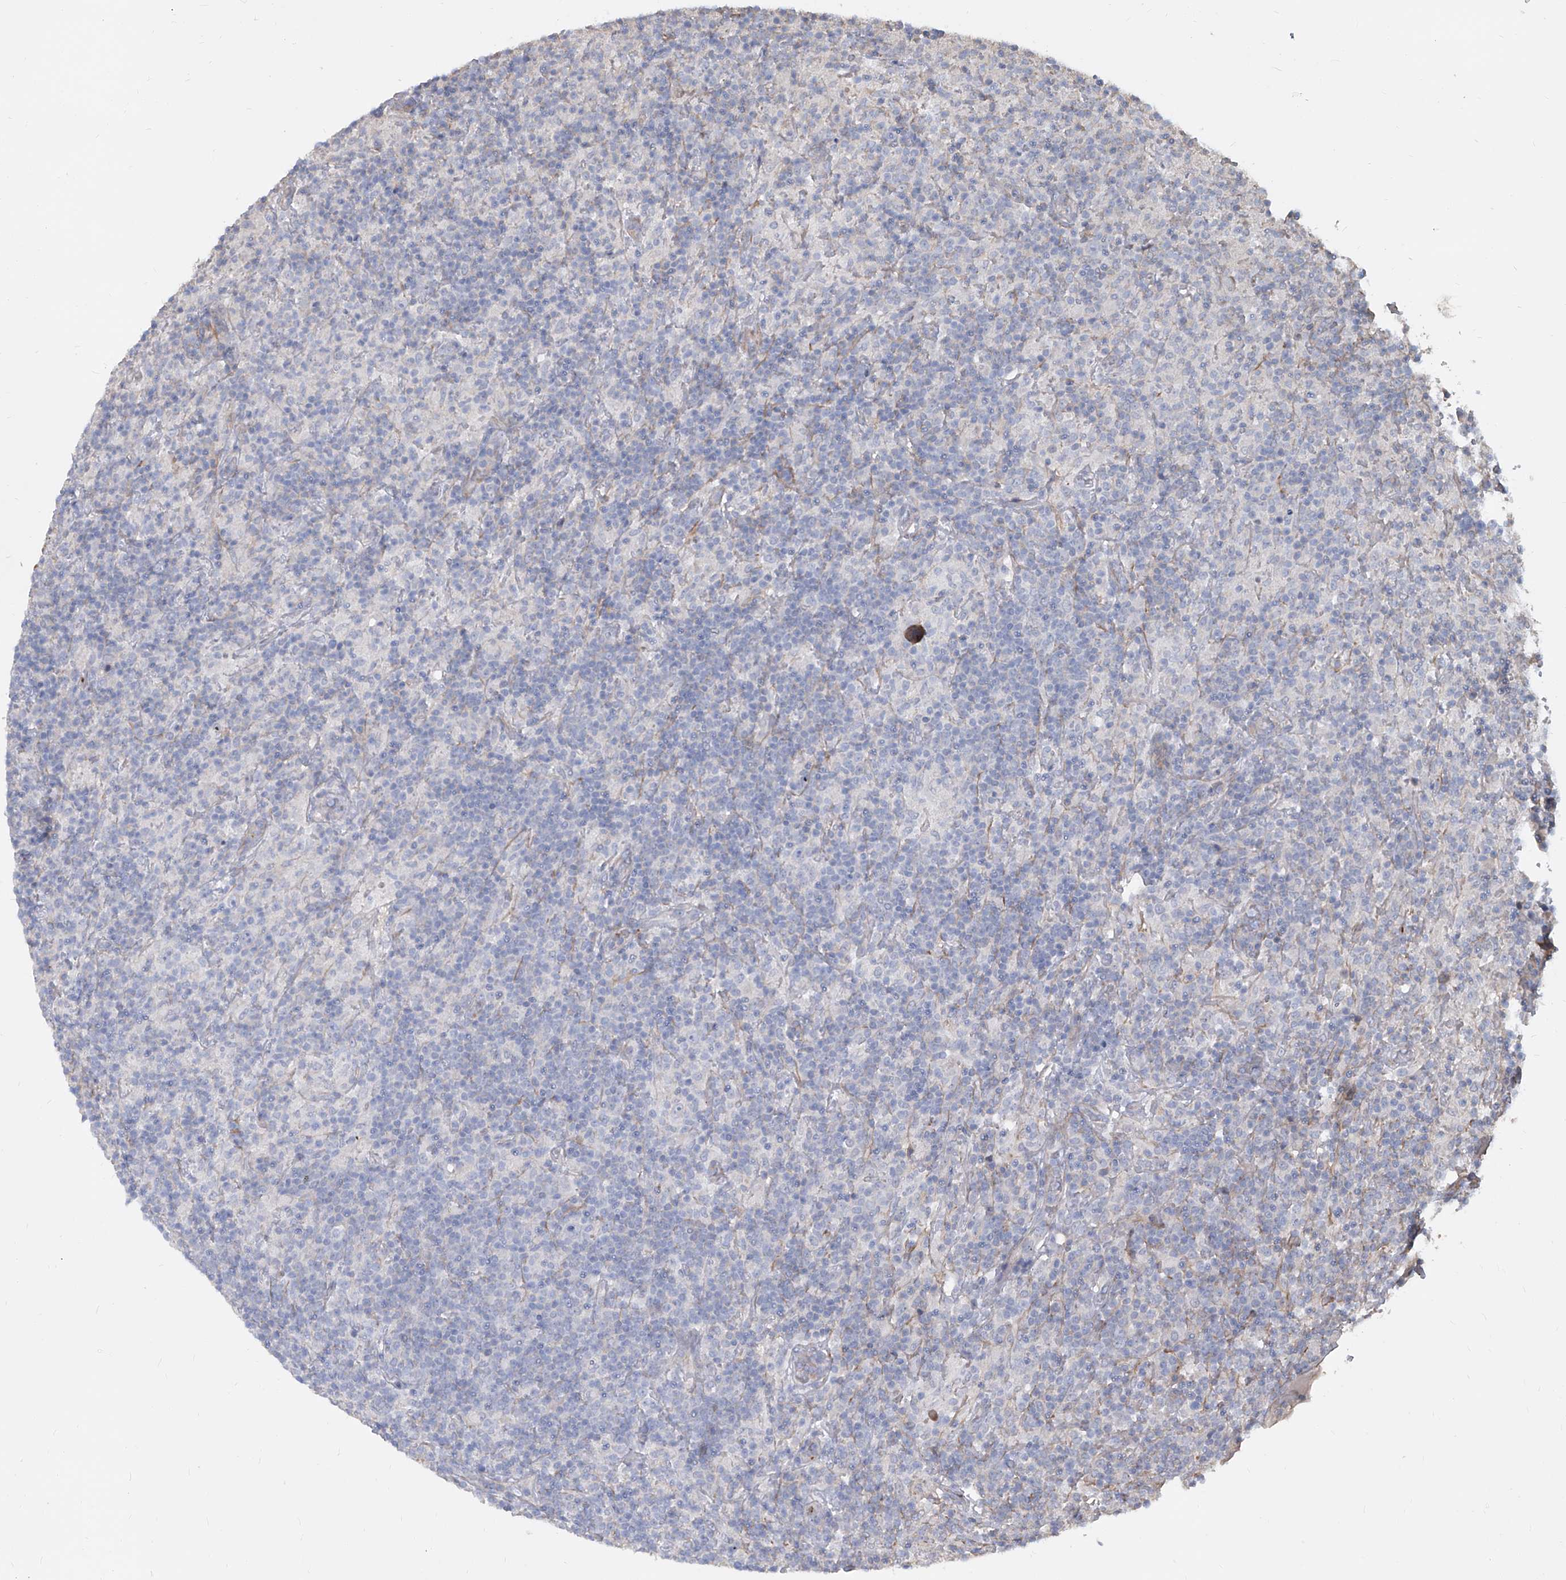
{"staining": {"intensity": "negative", "quantity": "none", "location": "none"}, "tissue": "lymphoma", "cell_type": "Tumor cells", "image_type": "cancer", "snomed": [{"axis": "morphology", "description": "Hodgkin's disease, NOS"}, {"axis": "topography", "description": "Lymph node"}], "caption": "This is an immunohistochemistry micrograph of human Hodgkin's disease. There is no positivity in tumor cells.", "gene": "FAM83B", "patient": {"sex": "male", "age": 70}}